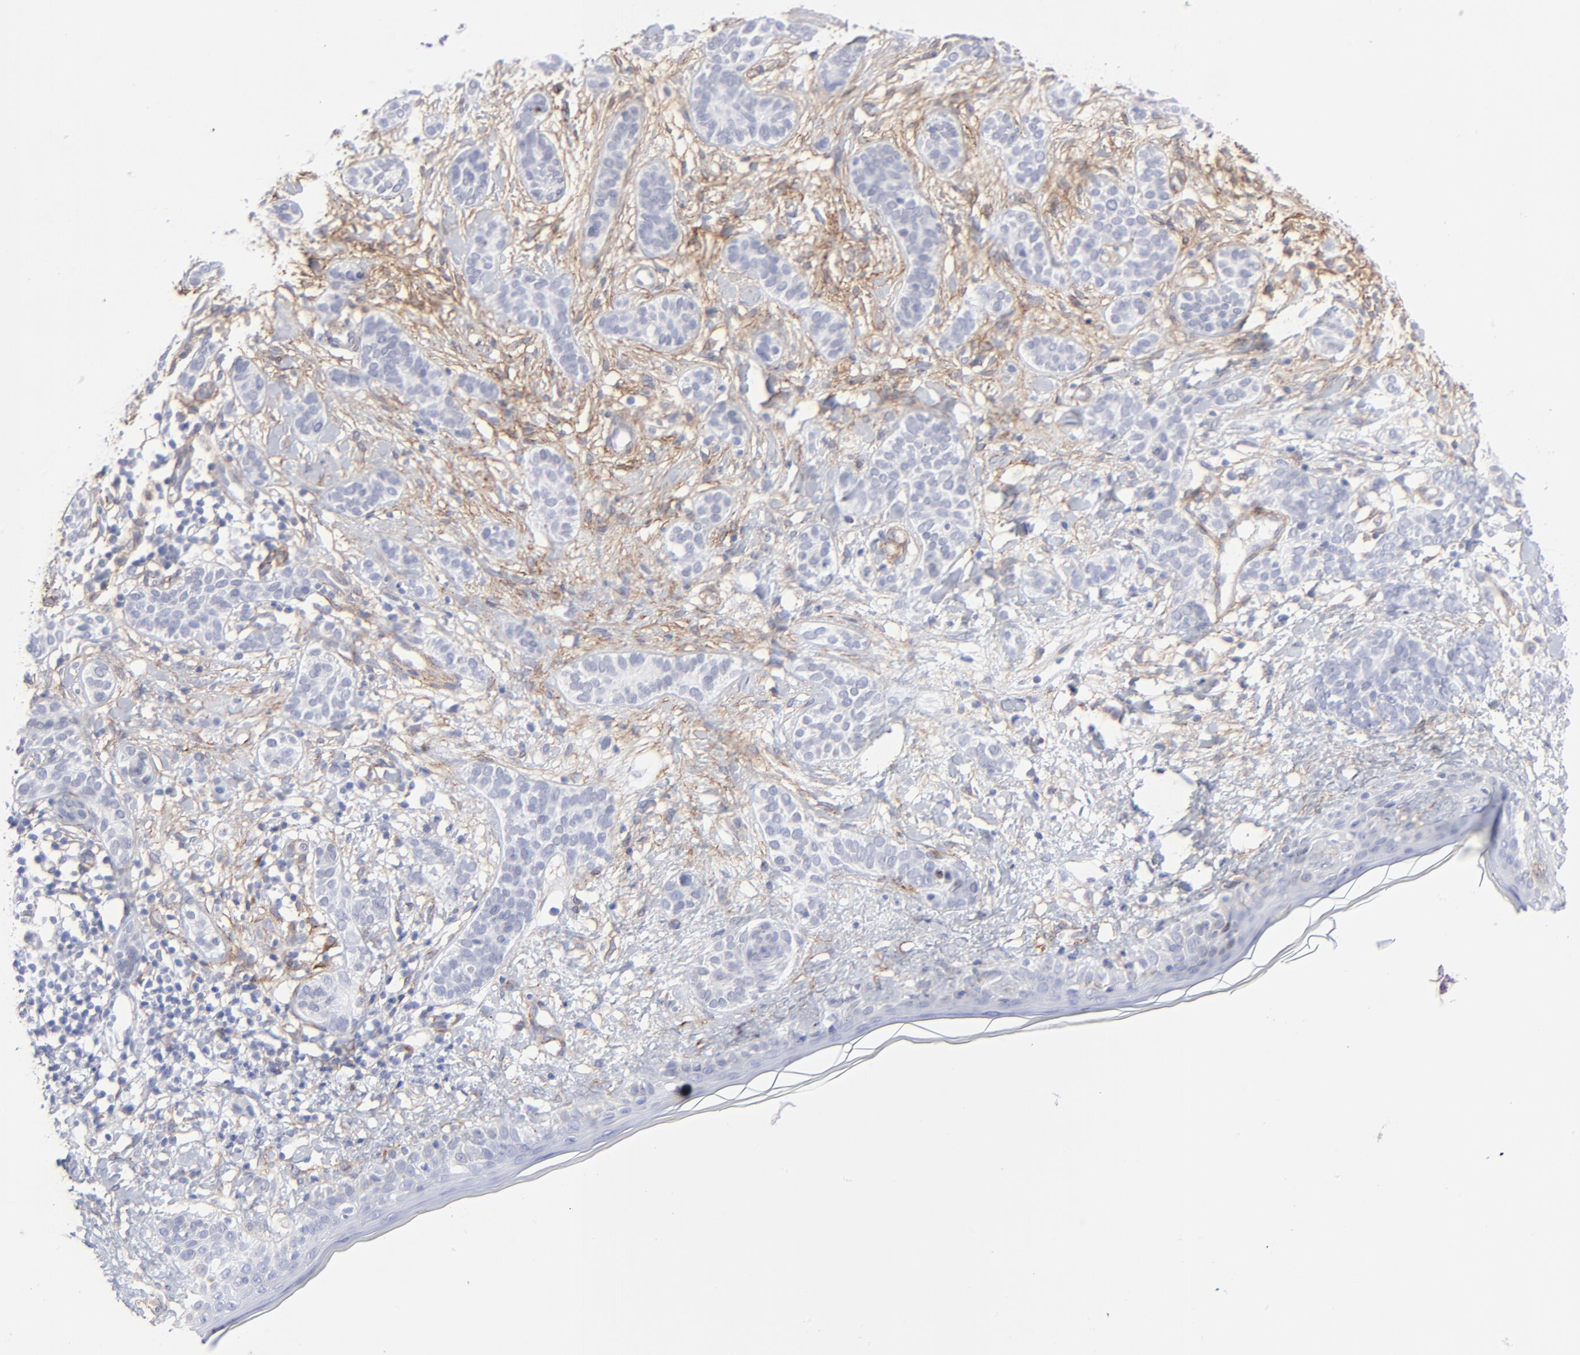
{"staining": {"intensity": "negative", "quantity": "none", "location": "none"}, "tissue": "skin cancer", "cell_type": "Tumor cells", "image_type": "cancer", "snomed": [{"axis": "morphology", "description": "Normal tissue, NOS"}, {"axis": "morphology", "description": "Basal cell carcinoma"}, {"axis": "topography", "description": "Skin"}], "caption": "Immunohistochemical staining of human skin cancer (basal cell carcinoma) shows no significant expression in tumor cells.", "gene": "PDGFRB", "patient": {"sex": "male", "age": 63}}